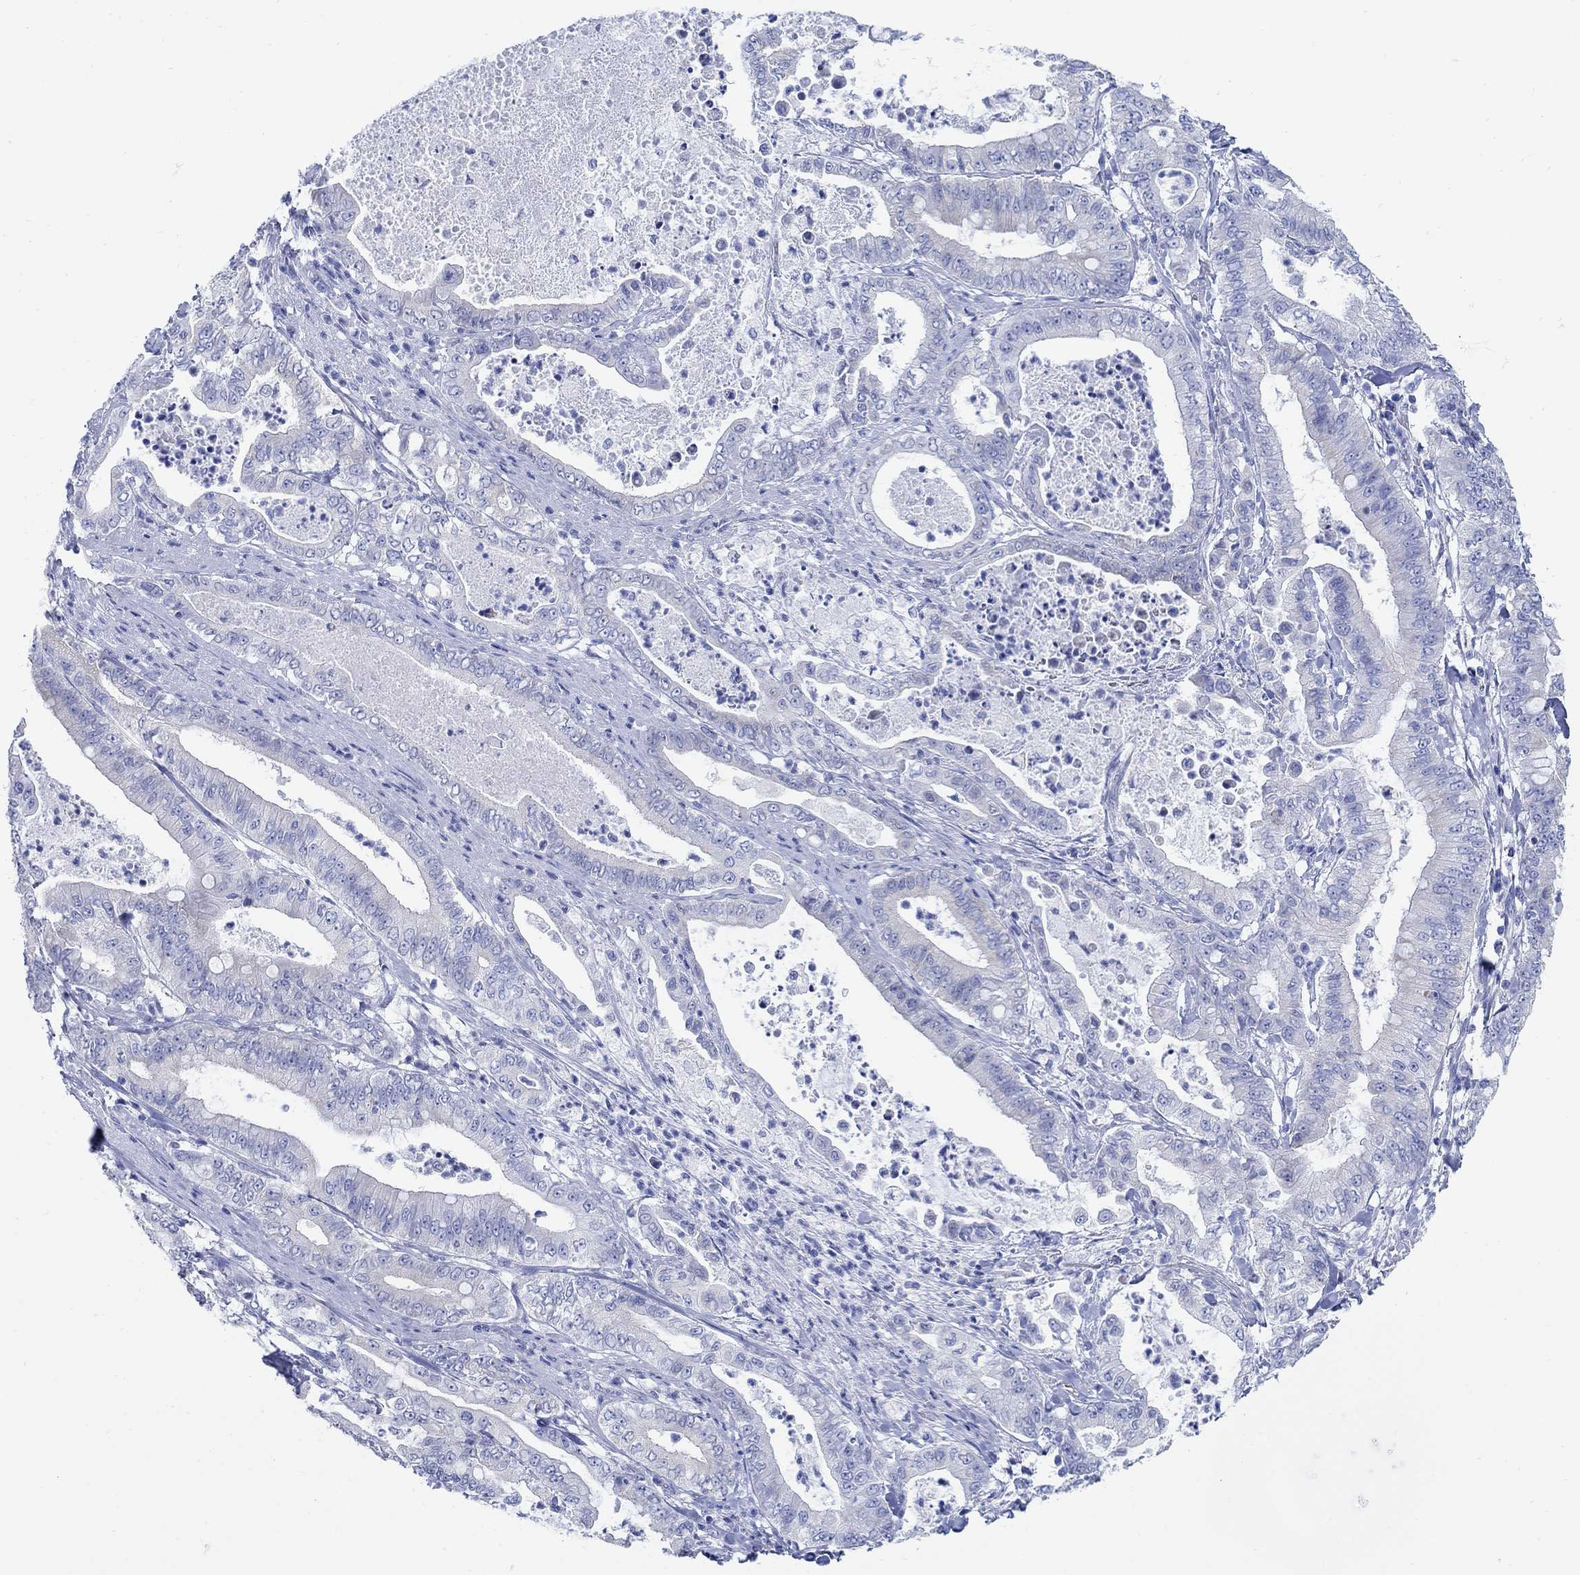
{"staining": {"intensity": "negative", "quantity": "none", "location": "none"}, "tissue": "pancreatic cancer", "cell_type": "Tumor cells", "image_type": "cancer", "snomed": [{"axis": "morphology", "description": "Adenocarcinoma, NOS"}, {"axis": "topography", "description": "Pancreas"}], "caption": "The immunohistochemistry (IHC) photomicrograph has no significant positivity in tumor cells of adenocarcinoma (pancreatic) tissue.", "gene": "ZDHHC14", "patient": {"sex": "male", "age": 71}}